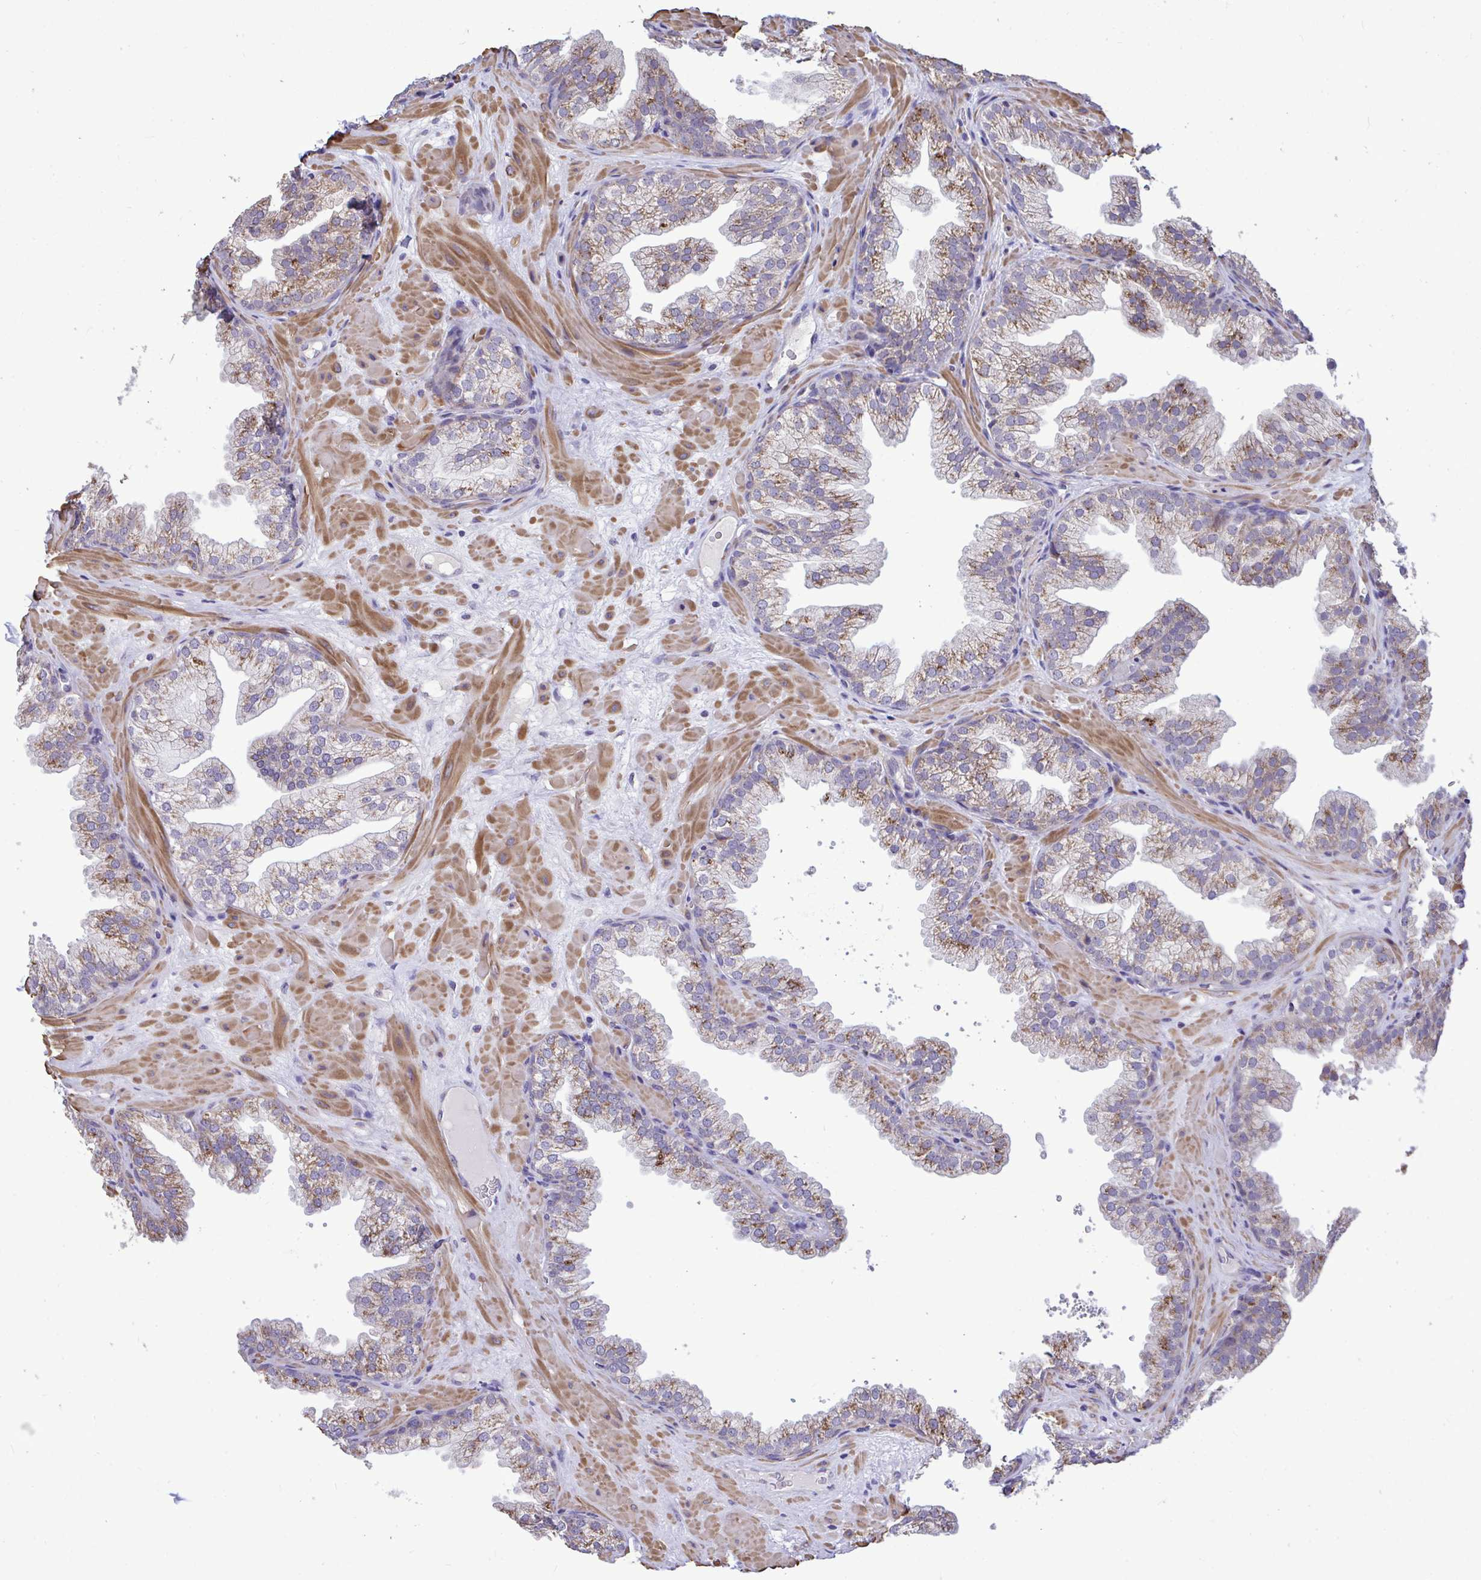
{"staining": {"intensity": "moderate", "quantity": "25%-75%", "location": "cytoplasmic/membranous"}, "tissue": "prostate", "cell_type": "Glandular cells", "image_type": "normal", "snomed": [{"axis": "morphology", "description": "Normal tissue, NOS"}, {"axis": "topography", "description": "Prostate"}], "caption": "The immunohistochemical stain highlights moderate cytoplasmic/membranous staining in glandular cells of normal prostate. (brown staining indicates protein expression, while blue staining denotes nuclei).", "gene": "ENSG00000269547", "patient": {"sex": "male", "age": 37}}